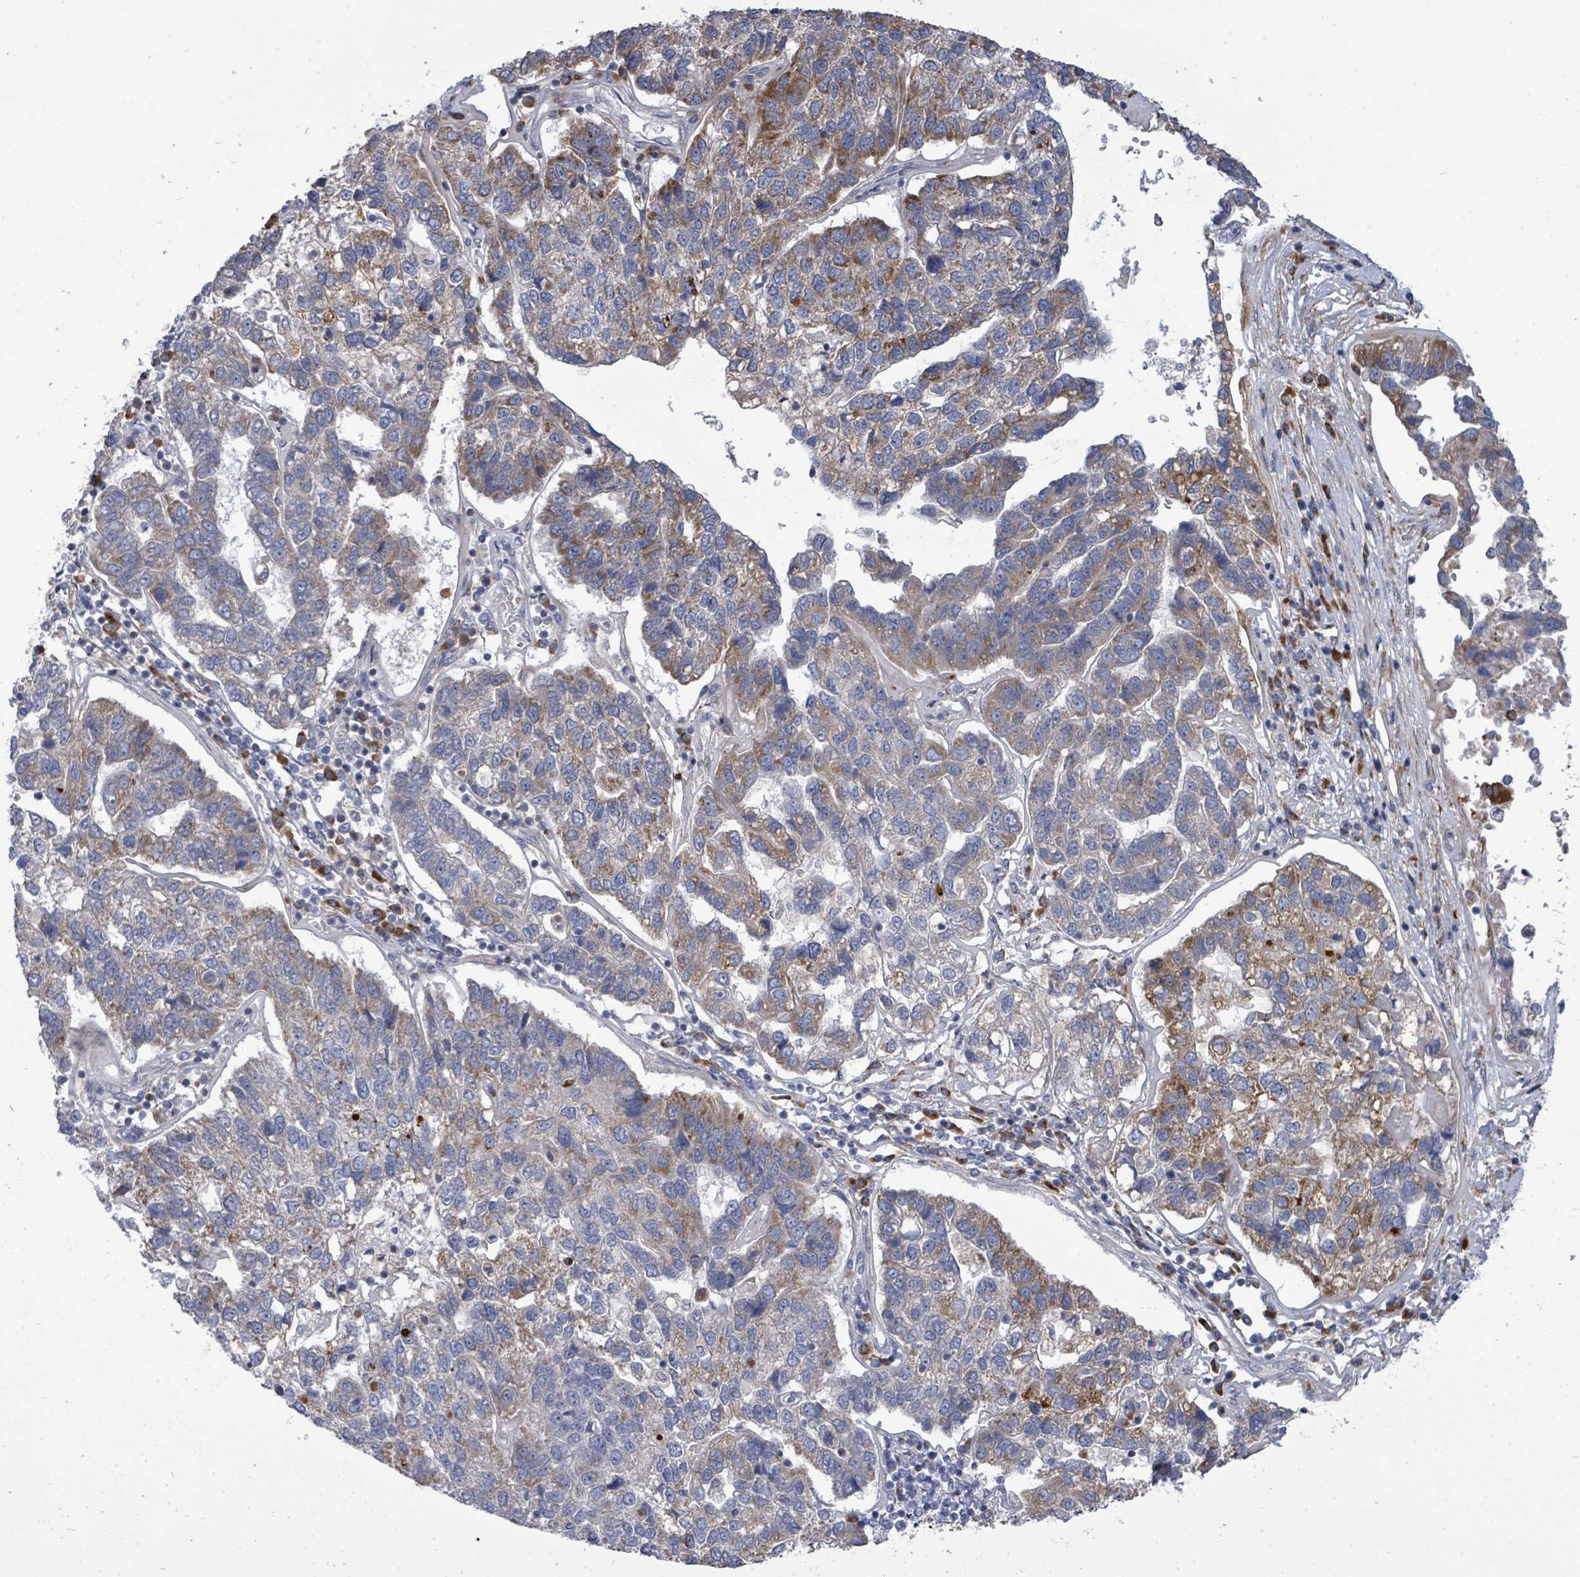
{"staining": {"intensity": "moderate", "quantity": "25%-75%", "location": "cytoplasmic/membranous"}, "tissue": "pancreatic cancer", "cell_type": "Tumor cells", "image_type": "cancer", "snomed": [{"axis": "morphology", "description": "Adenocarcinoma, NOS"}, {"axis": "topography", "description": "Pancreas"}], "caption": "Protein positivity by immunohistochemistry exhibits moderate cytoplasmic/membranous expression in about 25%-75% of tumor cells in adenocarcinoma (pancreatic). (Stains: DAB in brown, nuclei in blue, Microscopy: brightfield microscopy at high magnification).", "gene": "SAR1A", "patient": {"sex": "female", "age": 61}}